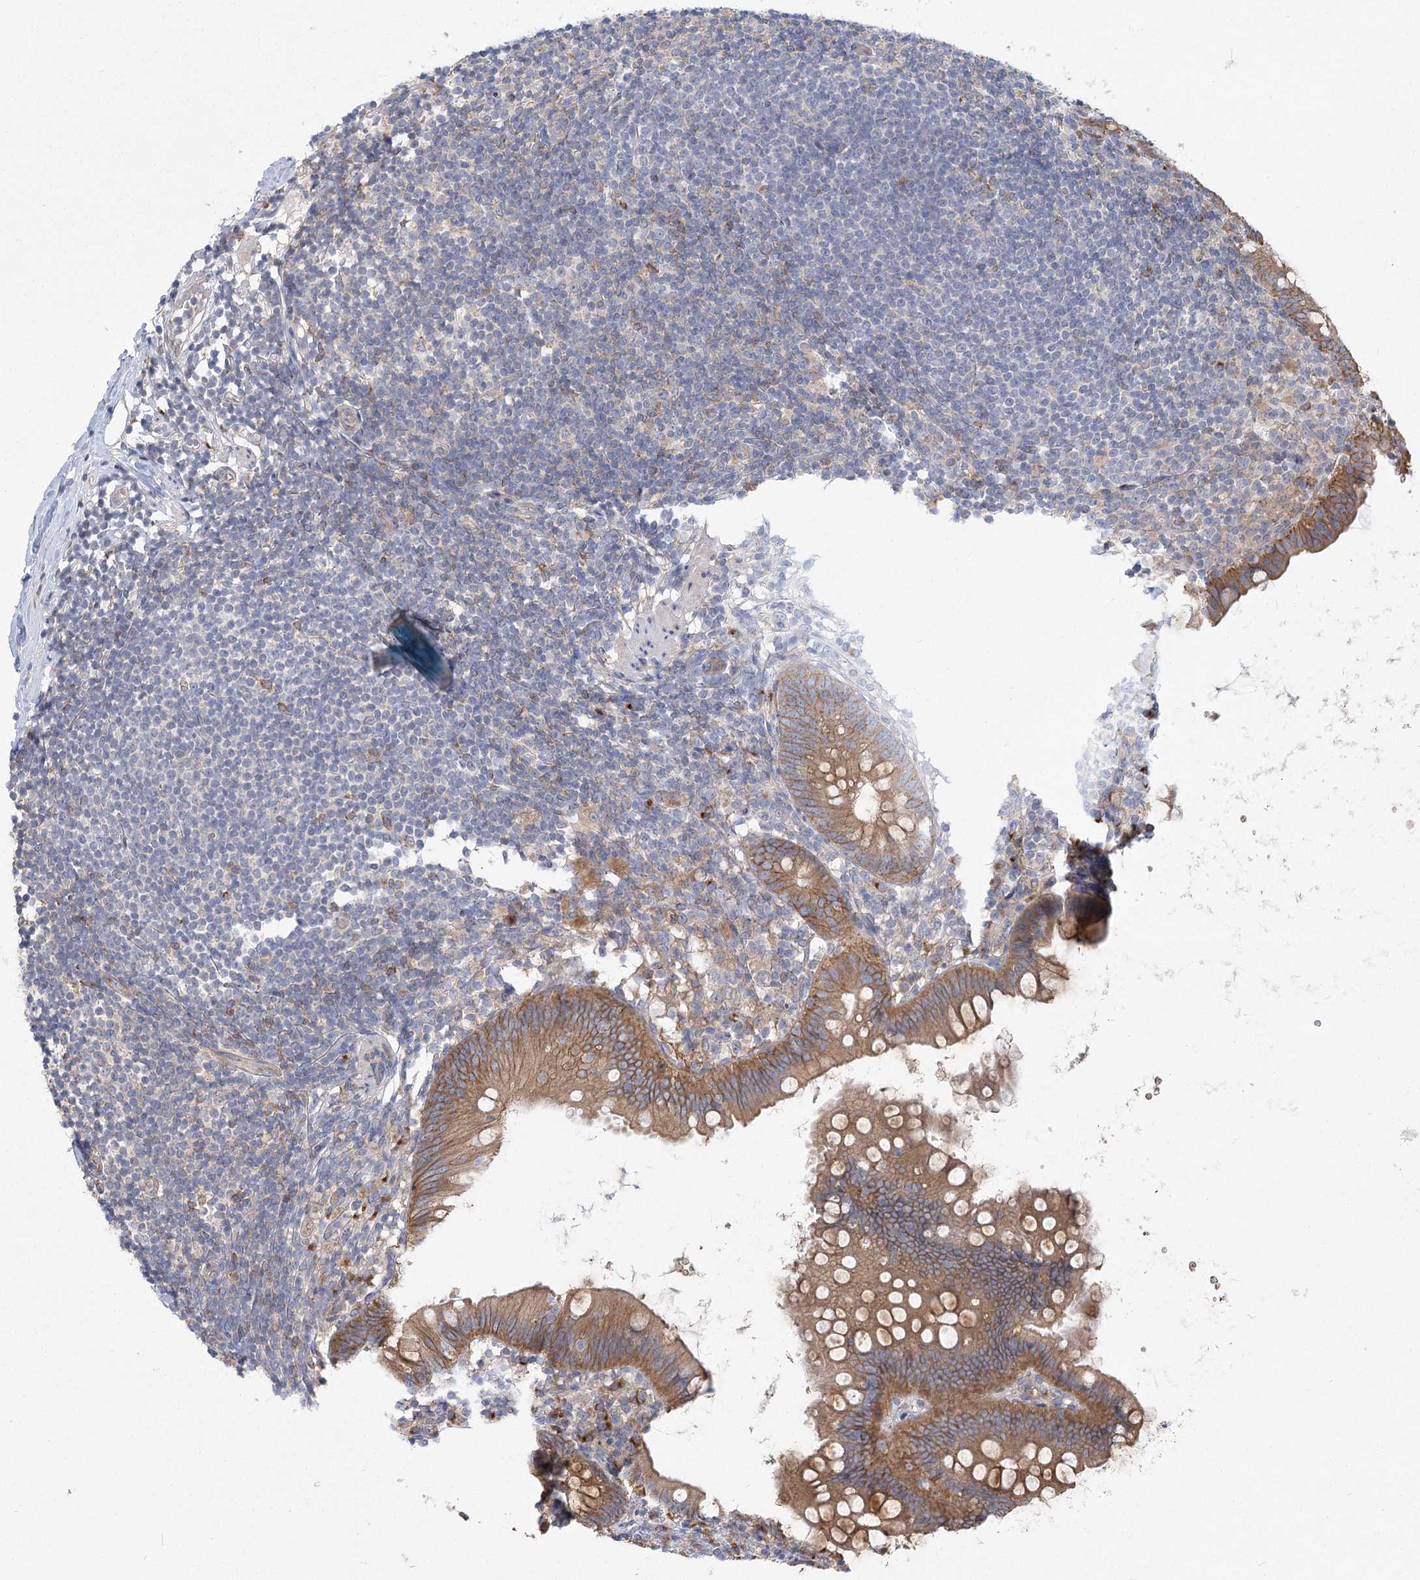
{"staining": {"intensity": "moderate", "quantity": ">75%", "location": "cytoplasmic/membranous"}, "tissue": "appendix", "cell_type": "Glandular cells", "image_type": "normal", "snomed": [{"axis": "morphology", "description": "Normal tissue, NOS"}, {"axis": "topography", "description": "Appendix"}], "caption": "Immunohistochemical staining of unremarkable human appendix shows moderate cytoplasmic/membranous protein expression in about >75% of glandular cells.", "gene": "CNTLN", "patient": {"sex": "female", "age": 62}}